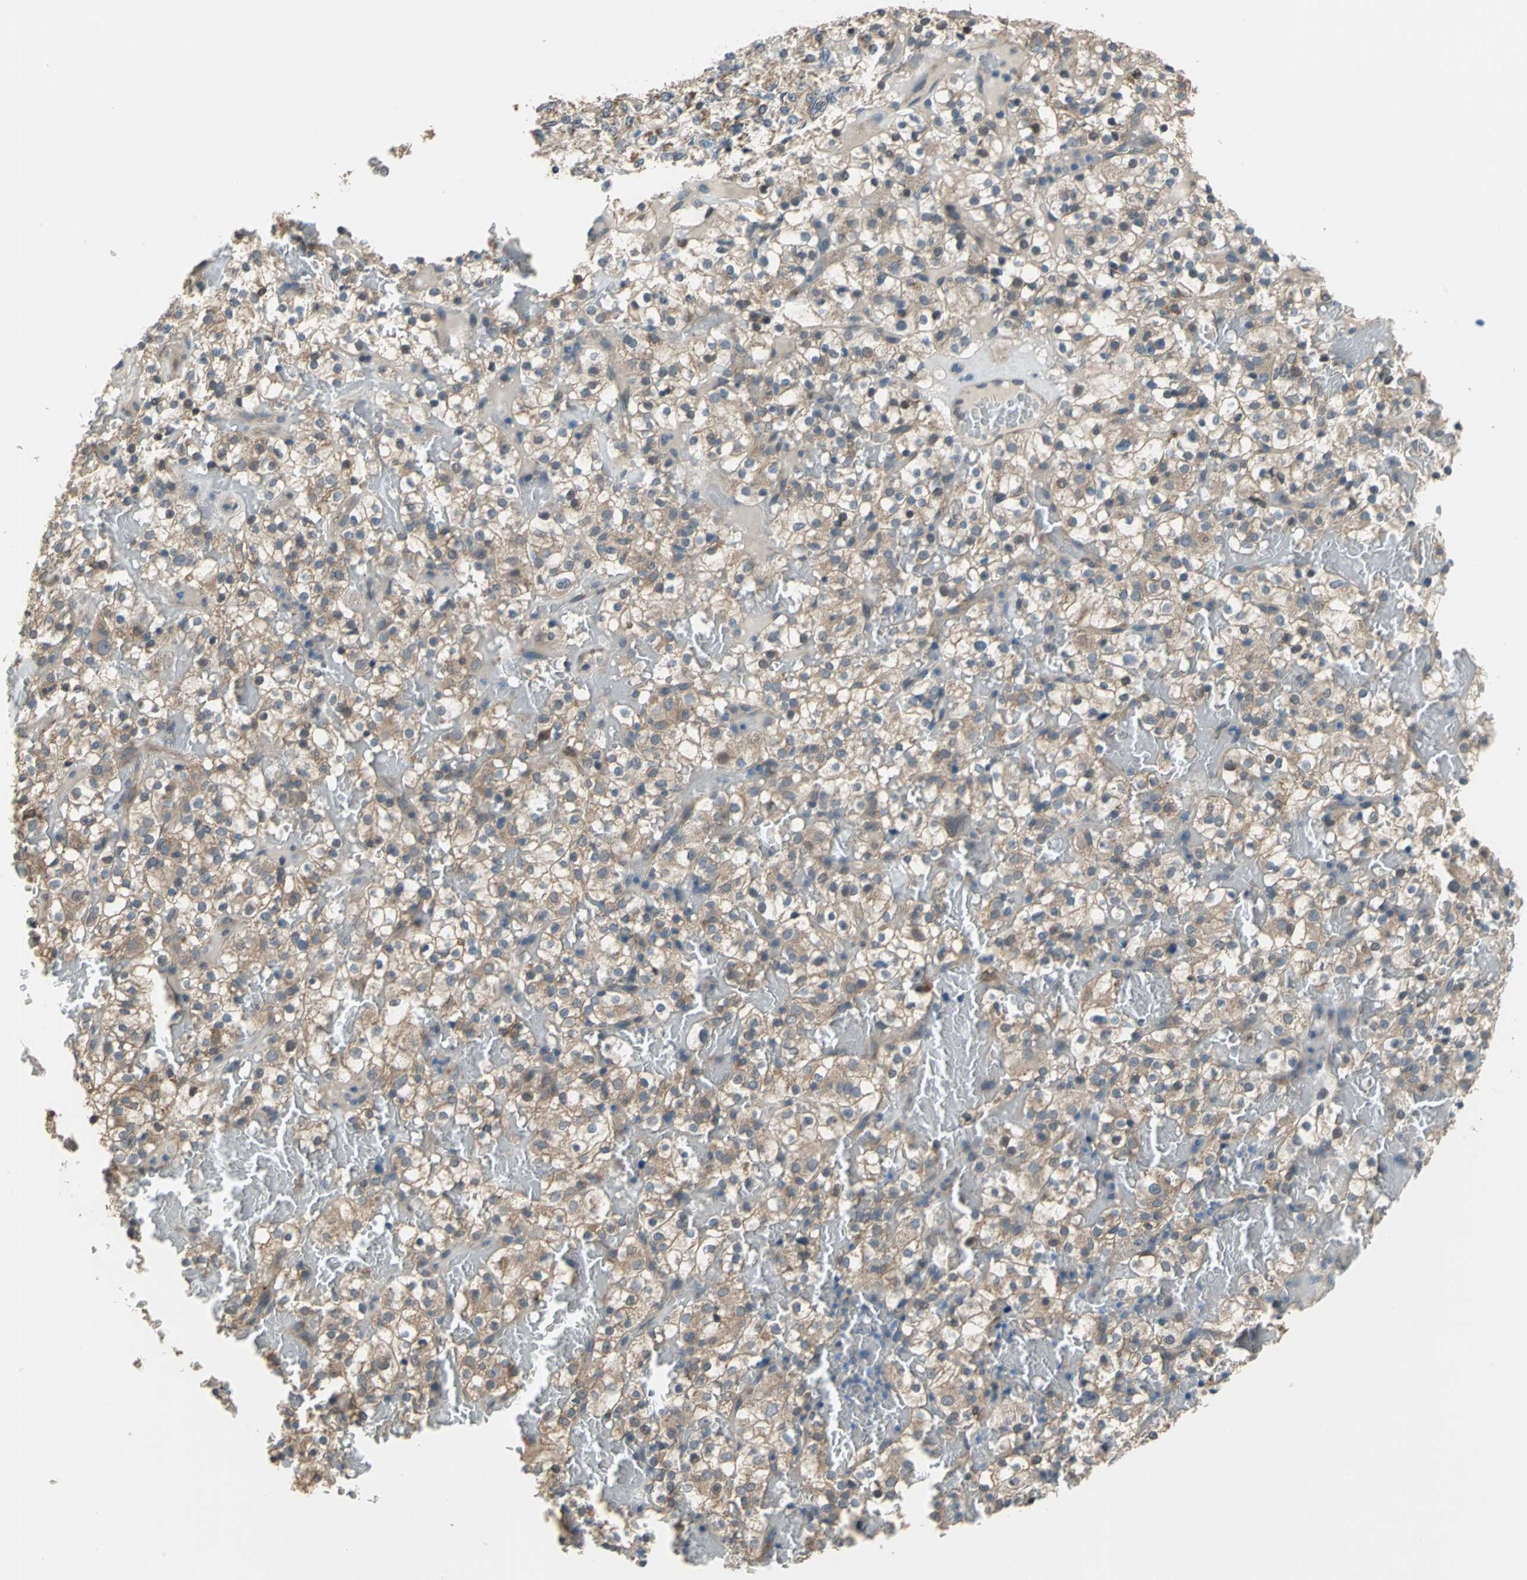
{"staining": {"intensity": "moderate", "quantity": ">75%", "location": "cytoplasmic/membranous"}, "tissue": "renal cancer", "cell_type": "Tumor cells", "image_type": "cancer", "snomed": [{"axis": "morphology", "description": "Normal tissue, NOS"}, {"axis": "morphology", "description": "Adenocarcinoma, NOS"}, {"axis": "topography", "description": "Kidney"}], "caption": "Tumor cells demonstrate medium levels of moderate cytoplasmic/membranous staining in about >75% of cells in human renal cancer. (DAB (3,3'-diaminobenzidine) IHC with brightfield microscopy, high magnification).", "gene": "TRAK1", "patient": {"sex": "female", "age": 72}}